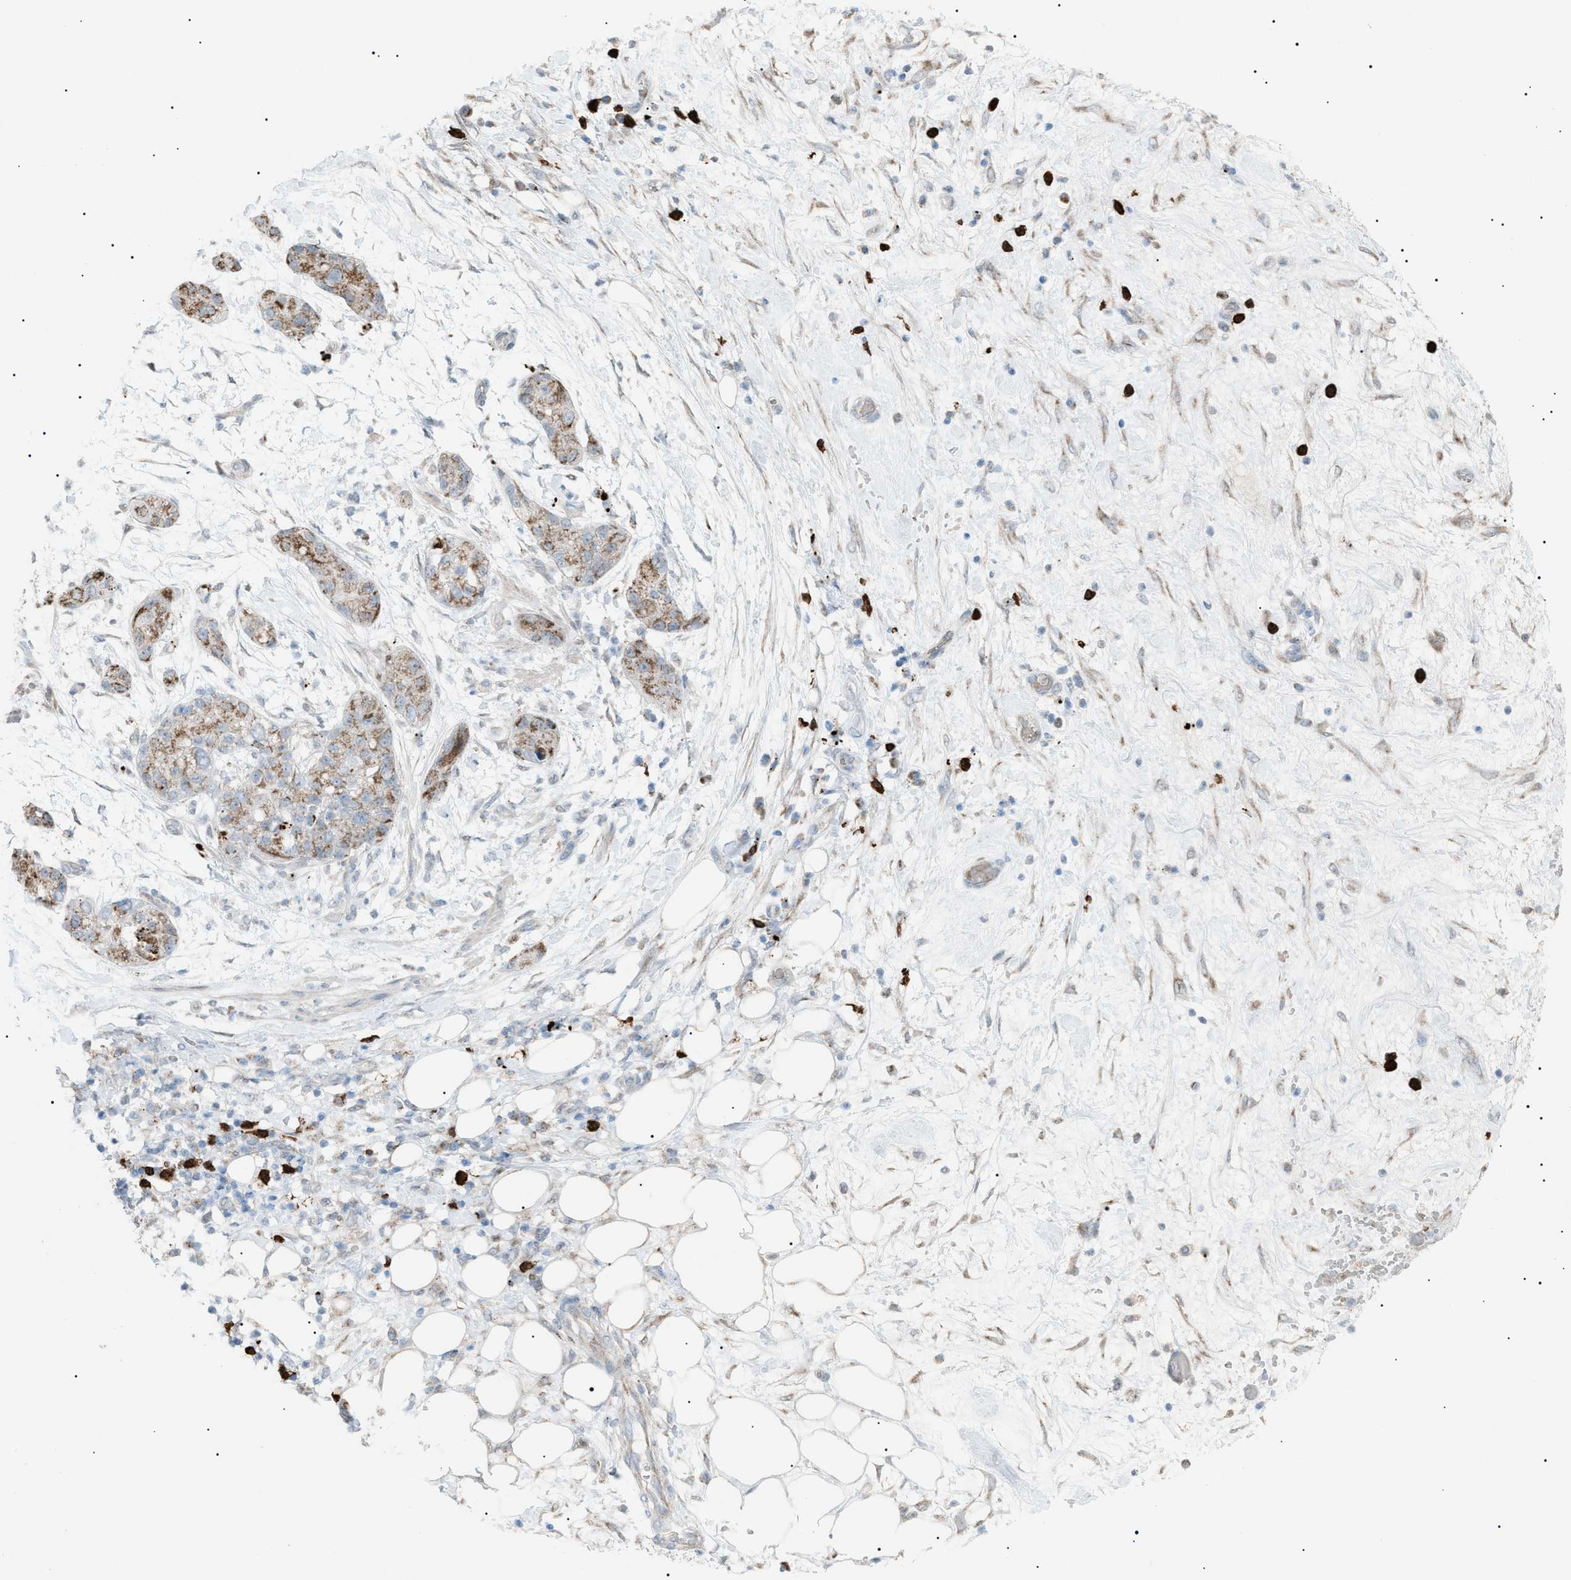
{"staining": {"intensity": "moderate", "quantity": ">75%", "location": "cytoplasmic/membranous"}, "tissue": "pancreatic cancer", "cell_type": "Tumor cells", "image_type": "cancer", "snomed": [{"axis": "morphology", "description": "Adenocarcinoma, NOS"}, {"axis": "topography", "description": "Pancreas"}], "caption": "An image of human pancreatic cancer stained for a protein demonstrates moderate cytoplasmic/membranous brown staining in tumor cells.", "gene": "ZNF516", "patient": {"sex": "female", "age": 78}}